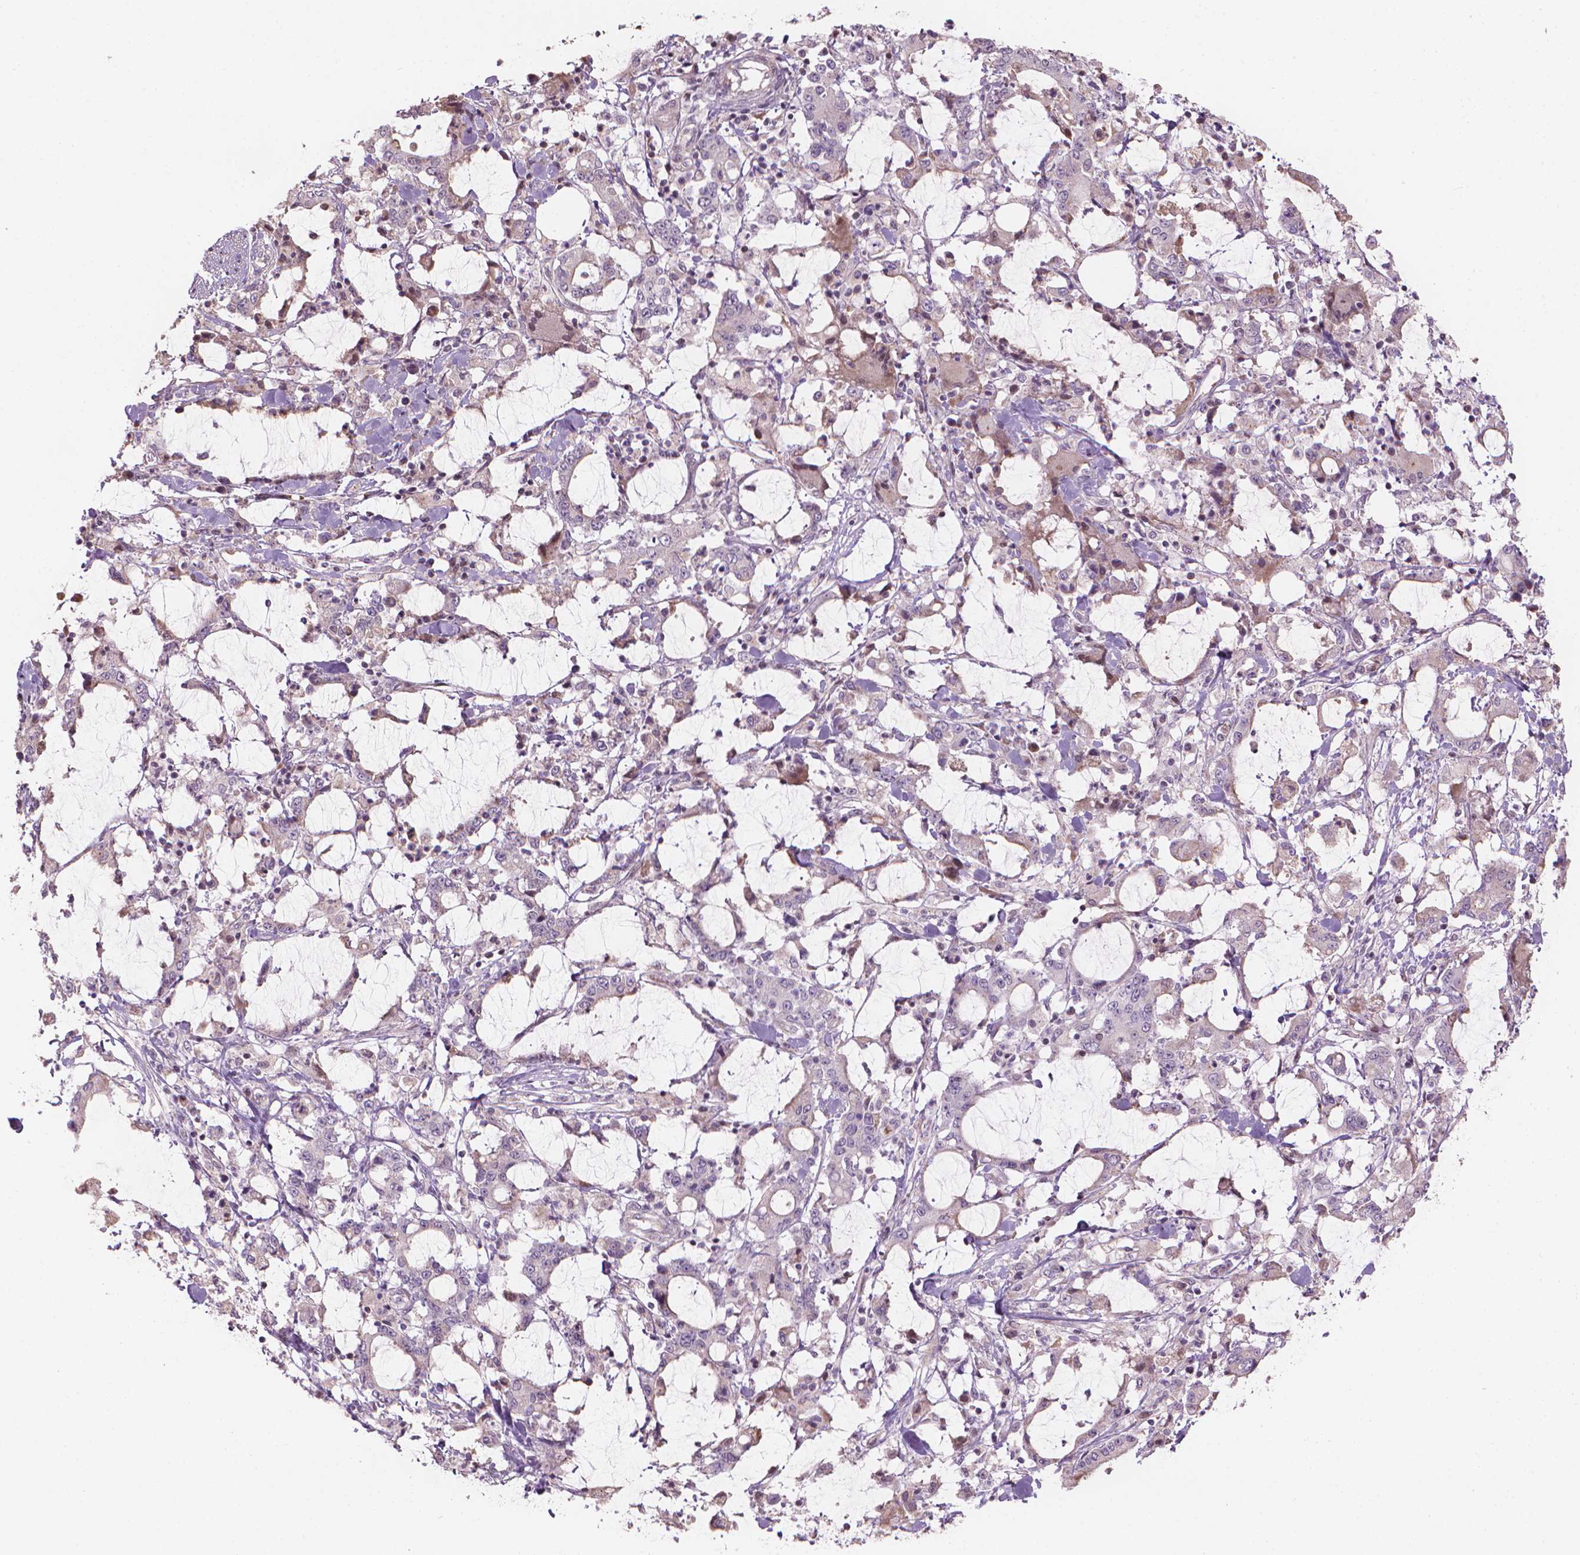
{"staining": {"intensity": "negative", "quantity": "none", "location": "none"}, "tissue": "stomach cancer", "cell_type": "Tumor cells", "image_type": "cancer", "snomed": [{"axis": "morphology", "description": "Adenocarcinoma, NOS"}, {"axis": "topography", "description": "Stomach, upper"}], "caption": "Immunohistochemical staining of human stomach cancer (adenocarcinoma) shows no significant positivity in tumor cells.", "gene": "IFFO1", "patient": {"sex": "male", "age": 68}}